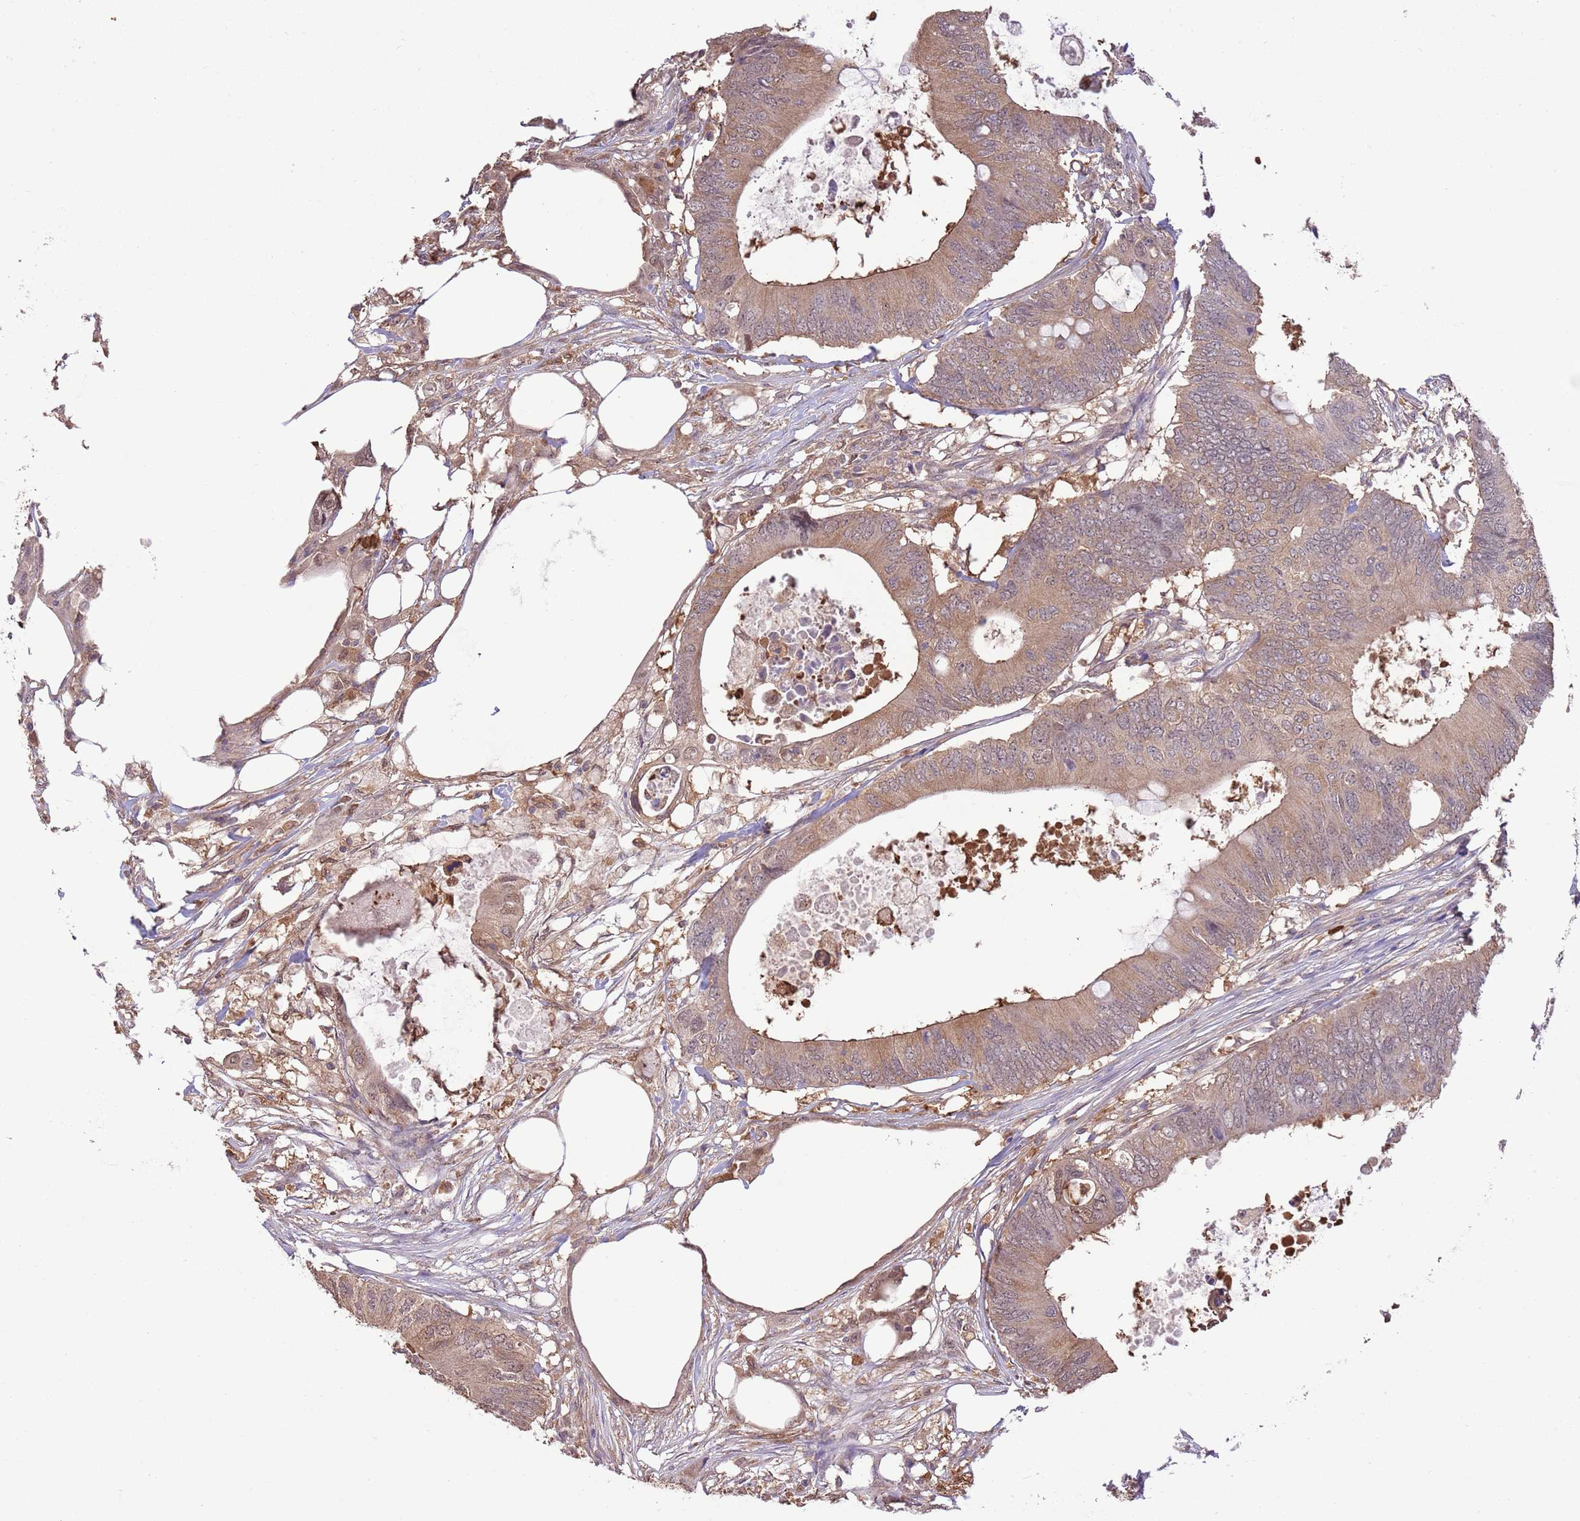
{"staining": {"intensity": "moderate", "quantity": ">75%", "location": "cytoplasmic/membranous"}, "tissue": "colorectal cancer", "cell_type": "Tumor cells", "image_type": "cancer", "snomed": [{"axis": "morphology", "description": "Adenocarcinoma, NOS"}, {"axis": "topography", "description": "Colon"}], "caption": "Human colorectal adenocarcinoma stained with a brown dye demonstrates moderate cytoplasmic/membranous positive positivity in approximately >75% of tumor cells.", "gene": "AMIGO1", "patient": {"sex": "male", "age": 71}}